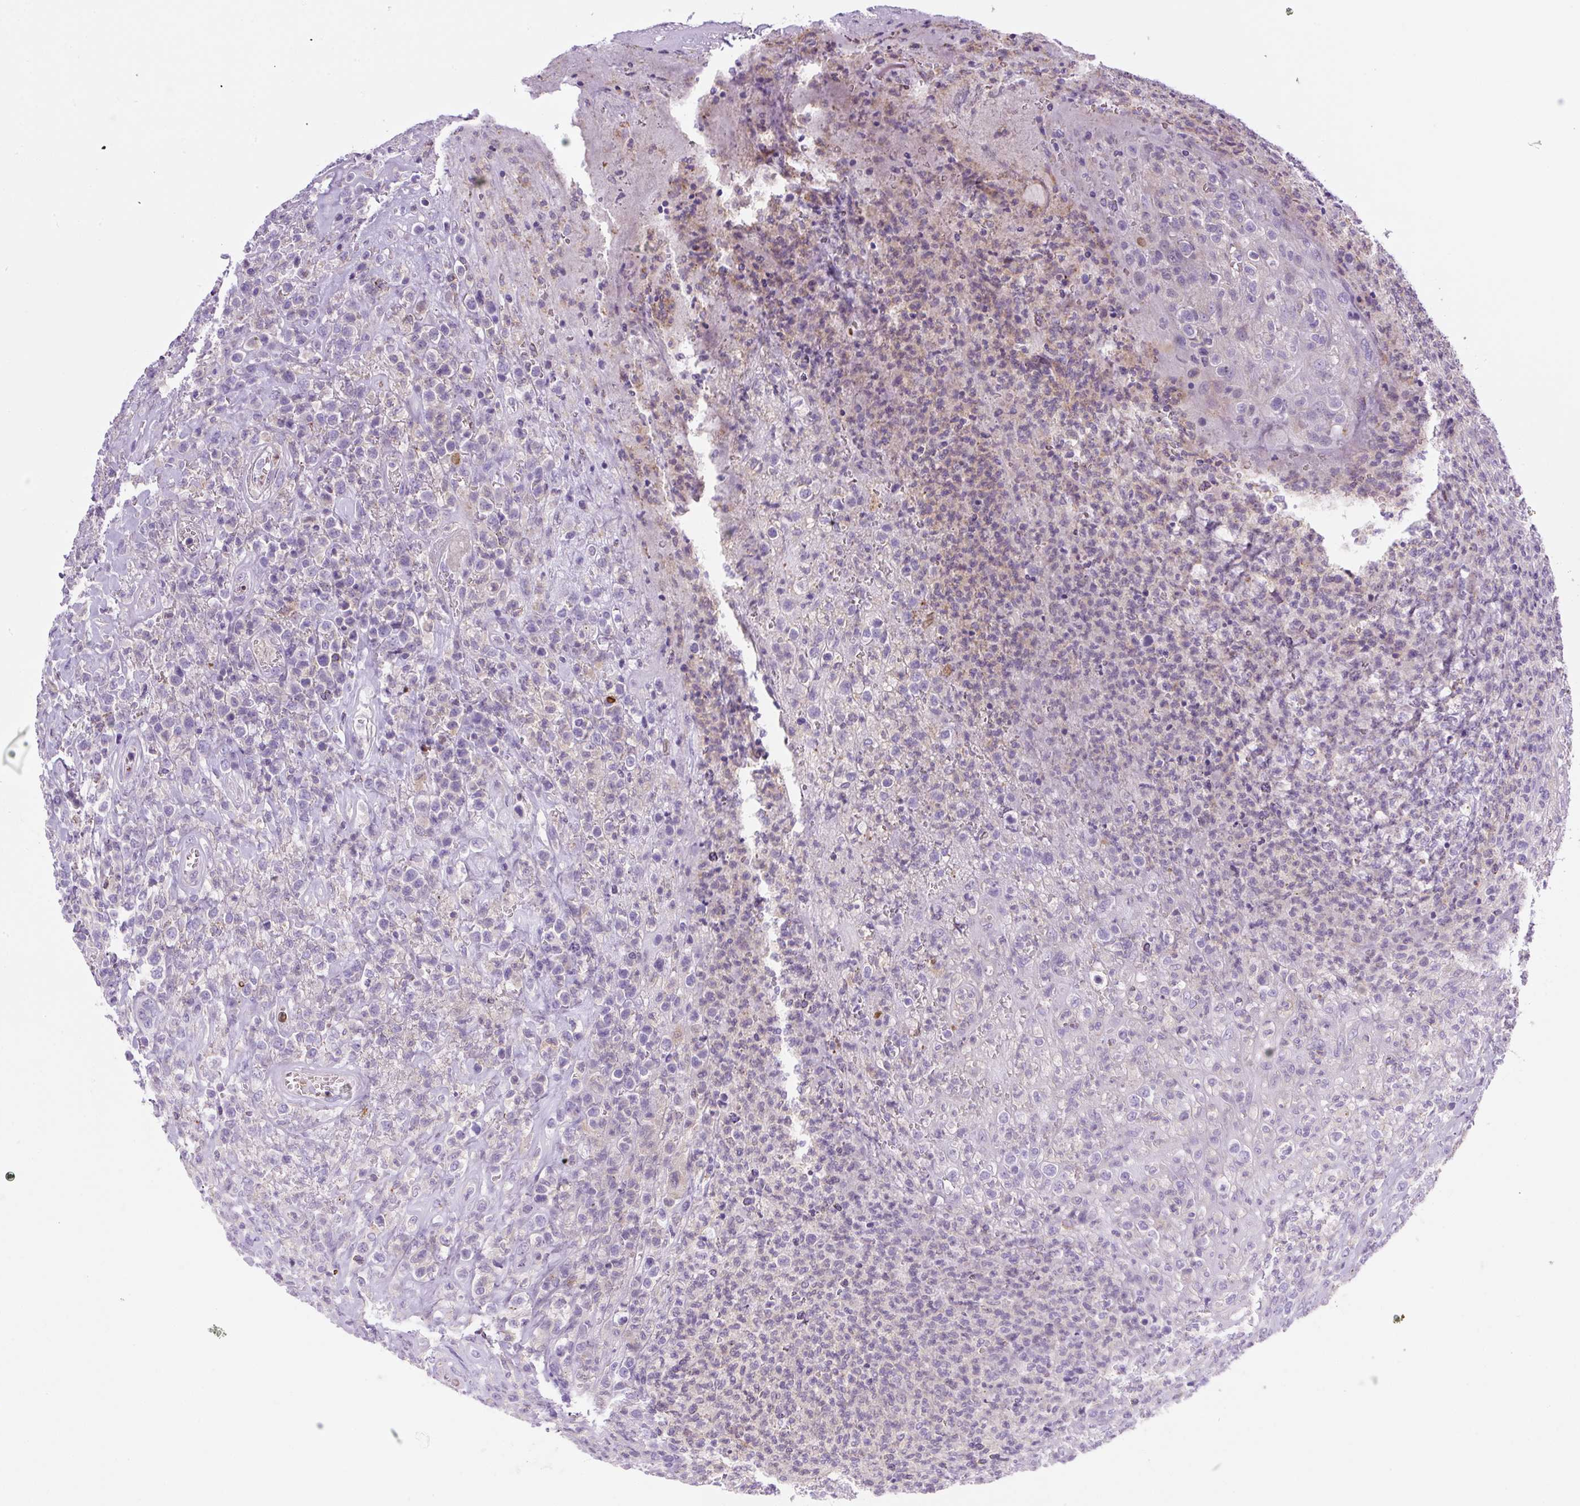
{"staining": {"intensity": "negative", "quantity": "none", "location": "none"}, "tissue": "lymphoma", "cell_type": "Tumor cells", "image_type": "cancer", "snomed": [{"axis": "morphology", "description": "Malignant lymphoma, non-Hodgkin's type, High grade"}, {"axis": "topography", "description": "Soft tissue"}], "caption": "A histopathology image of human lymphoma is negative for staining in tumor cells.", "gene": "PIP5KL1", "patient": {"sex": "female", "age": 56}}